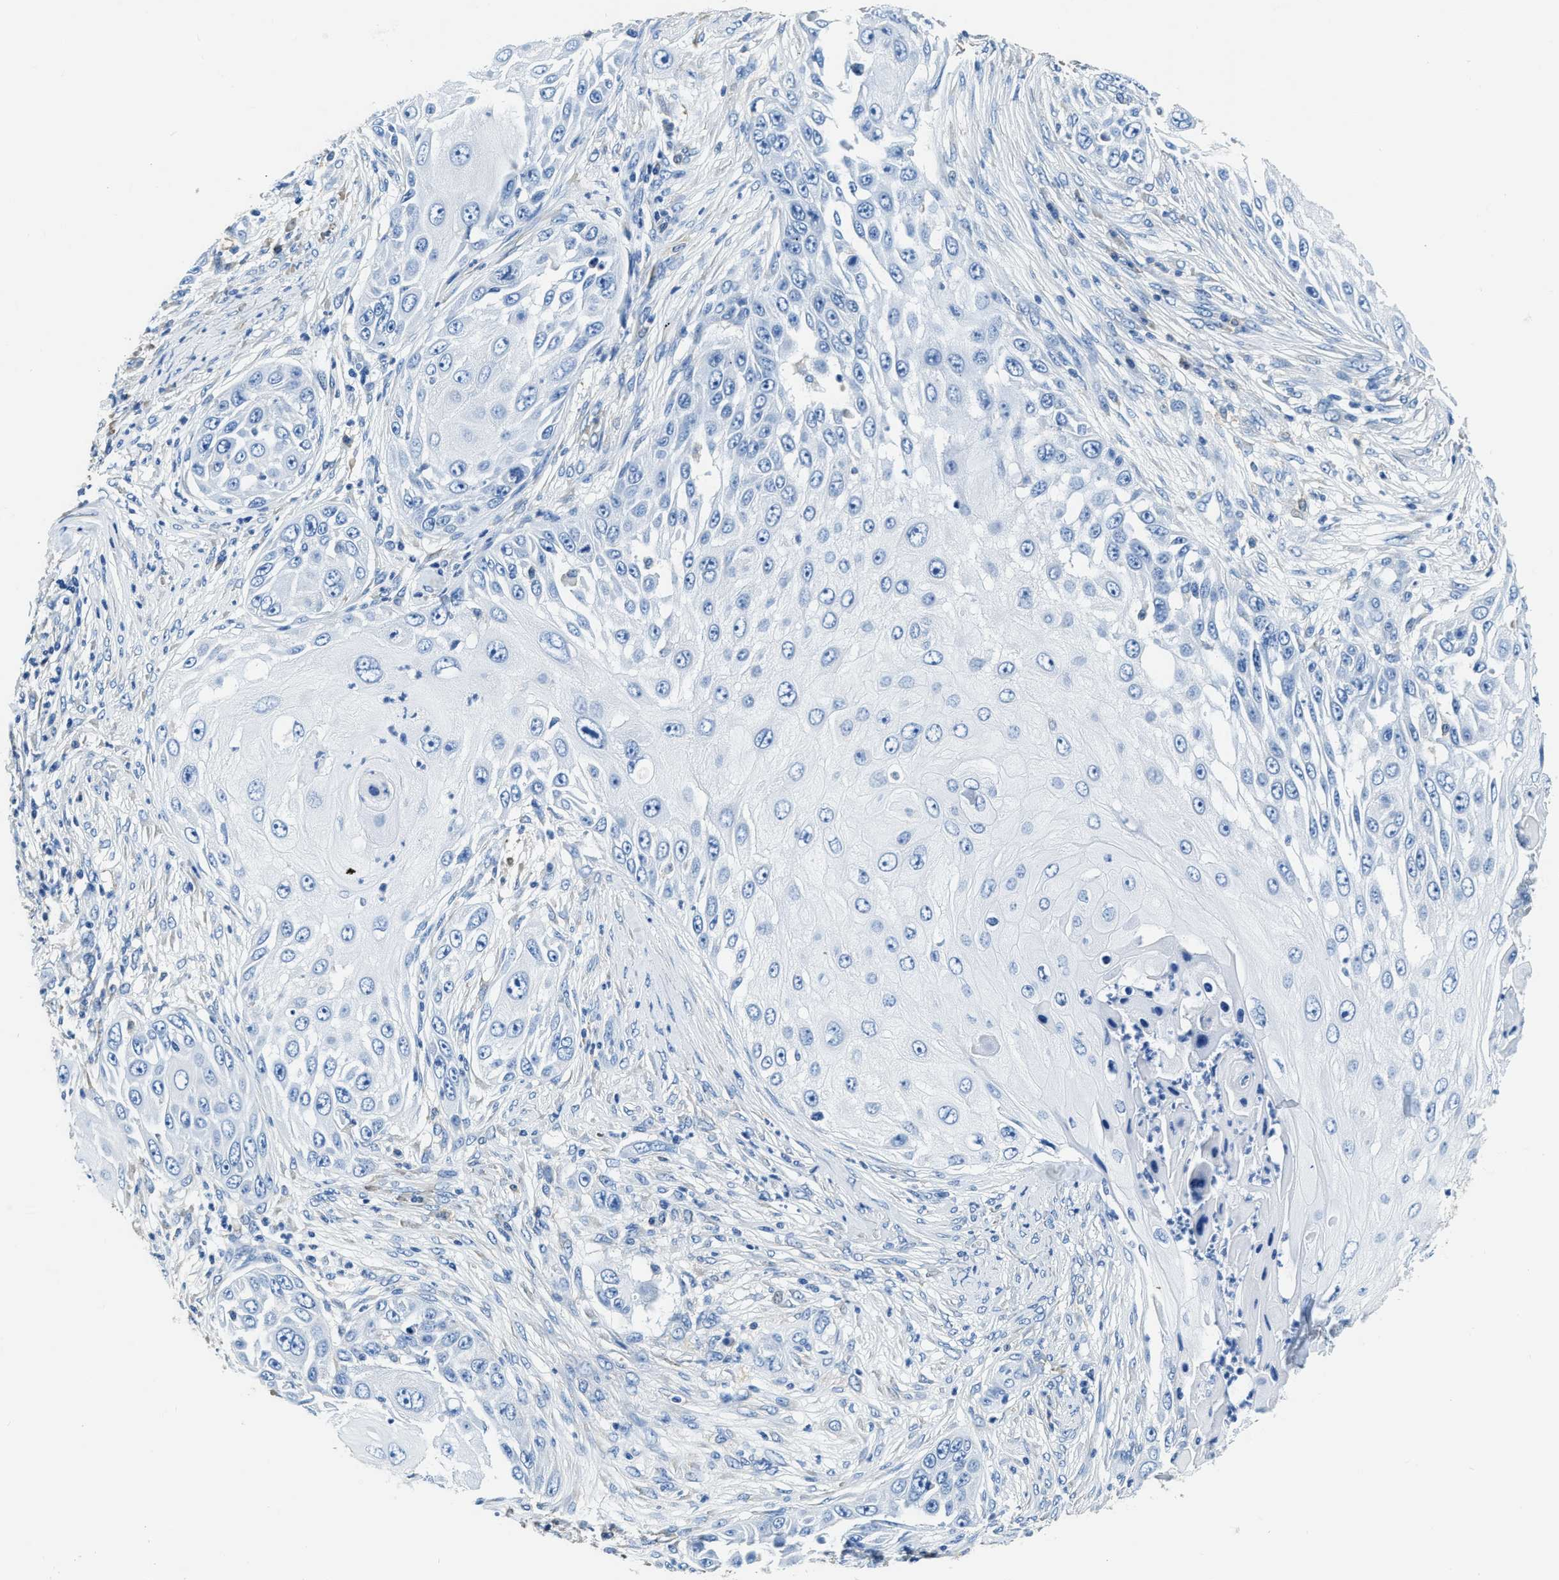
{"staining": {"intensity": "negative", "quantity": "none", "location": "none"}, "tissue": "skin cancer", "cell_type": "Tumor cells", "image_type": "cancer", "snomed": [{"axis": "morphology", "description": "Squamous cell carcinoma, NOS"}, {"axis": "topography", "description": "Skin"}], "caption": "DAB immunohistochemical staining of human skin cancer displays no significant positivity in tumor cells.", "gene": "ZDHHC13", "patient": {"sex": "female", "age": 44}}